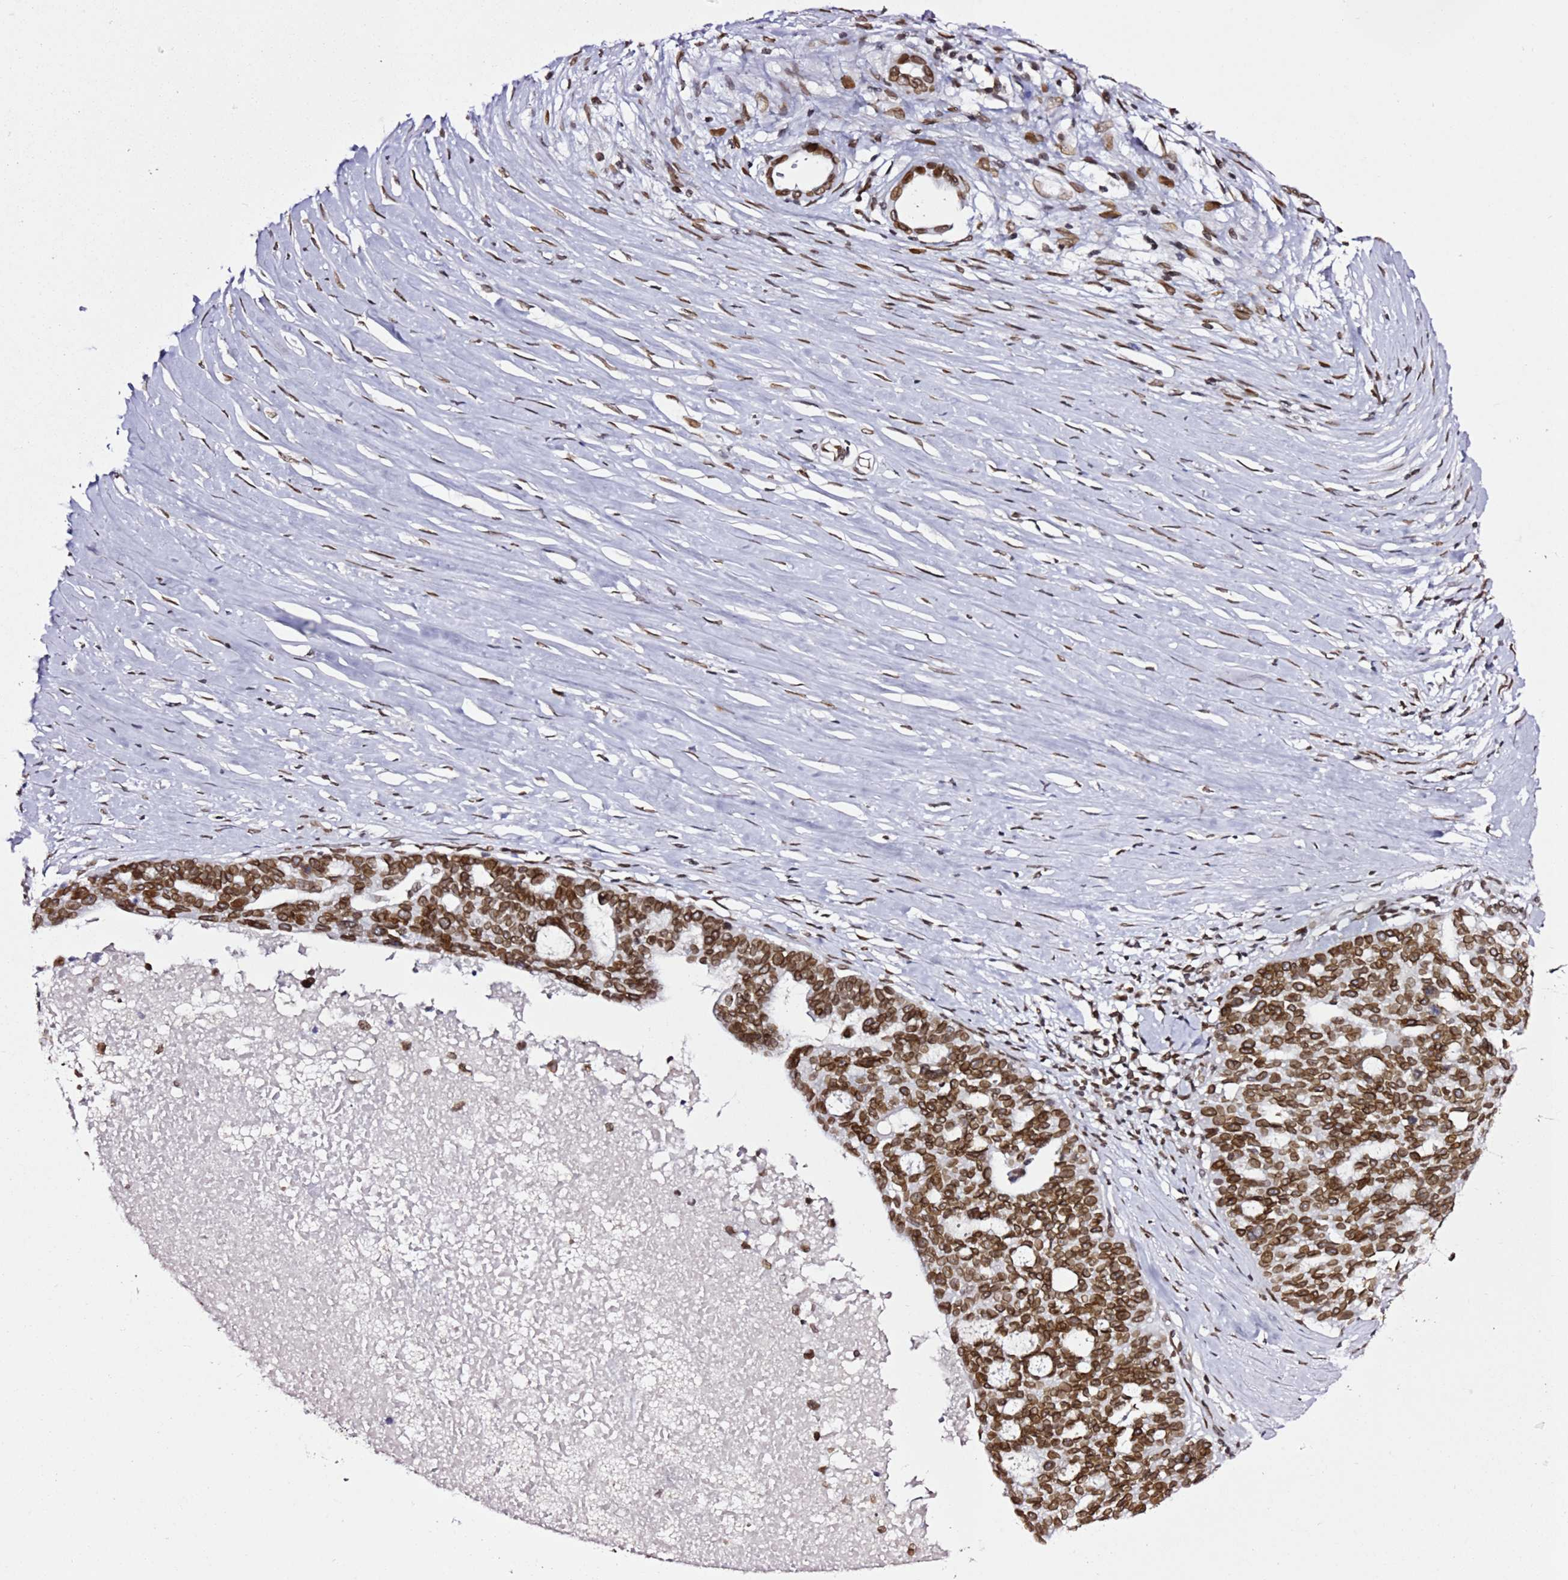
{"staining": {"intensity": "strong", "quantity": ">75%", "location": "cytoplasmic/membranous,nuclear"}, "tissue": "ovarian cancer", "cell_type": "Tumor cells", "image_type": "cancer", "snomed": [{"axis": "morphology", "description": "Cystadenocarcinoma, serous, NOS"}, {"axis": "topography", "description": "Ovary"}], "caption": "Ovarian cancer (serous cystadenocarcinoma) stained with DAB (3,3'-diaminobenzidine) immunohistochemistry (IHC) displays high levels of strong cytoplasmic/membranous and nuclear expression in about >75% of tumor cells.", "gene": "POU6F1", "patient": {"sex": "female", "age": 59}}